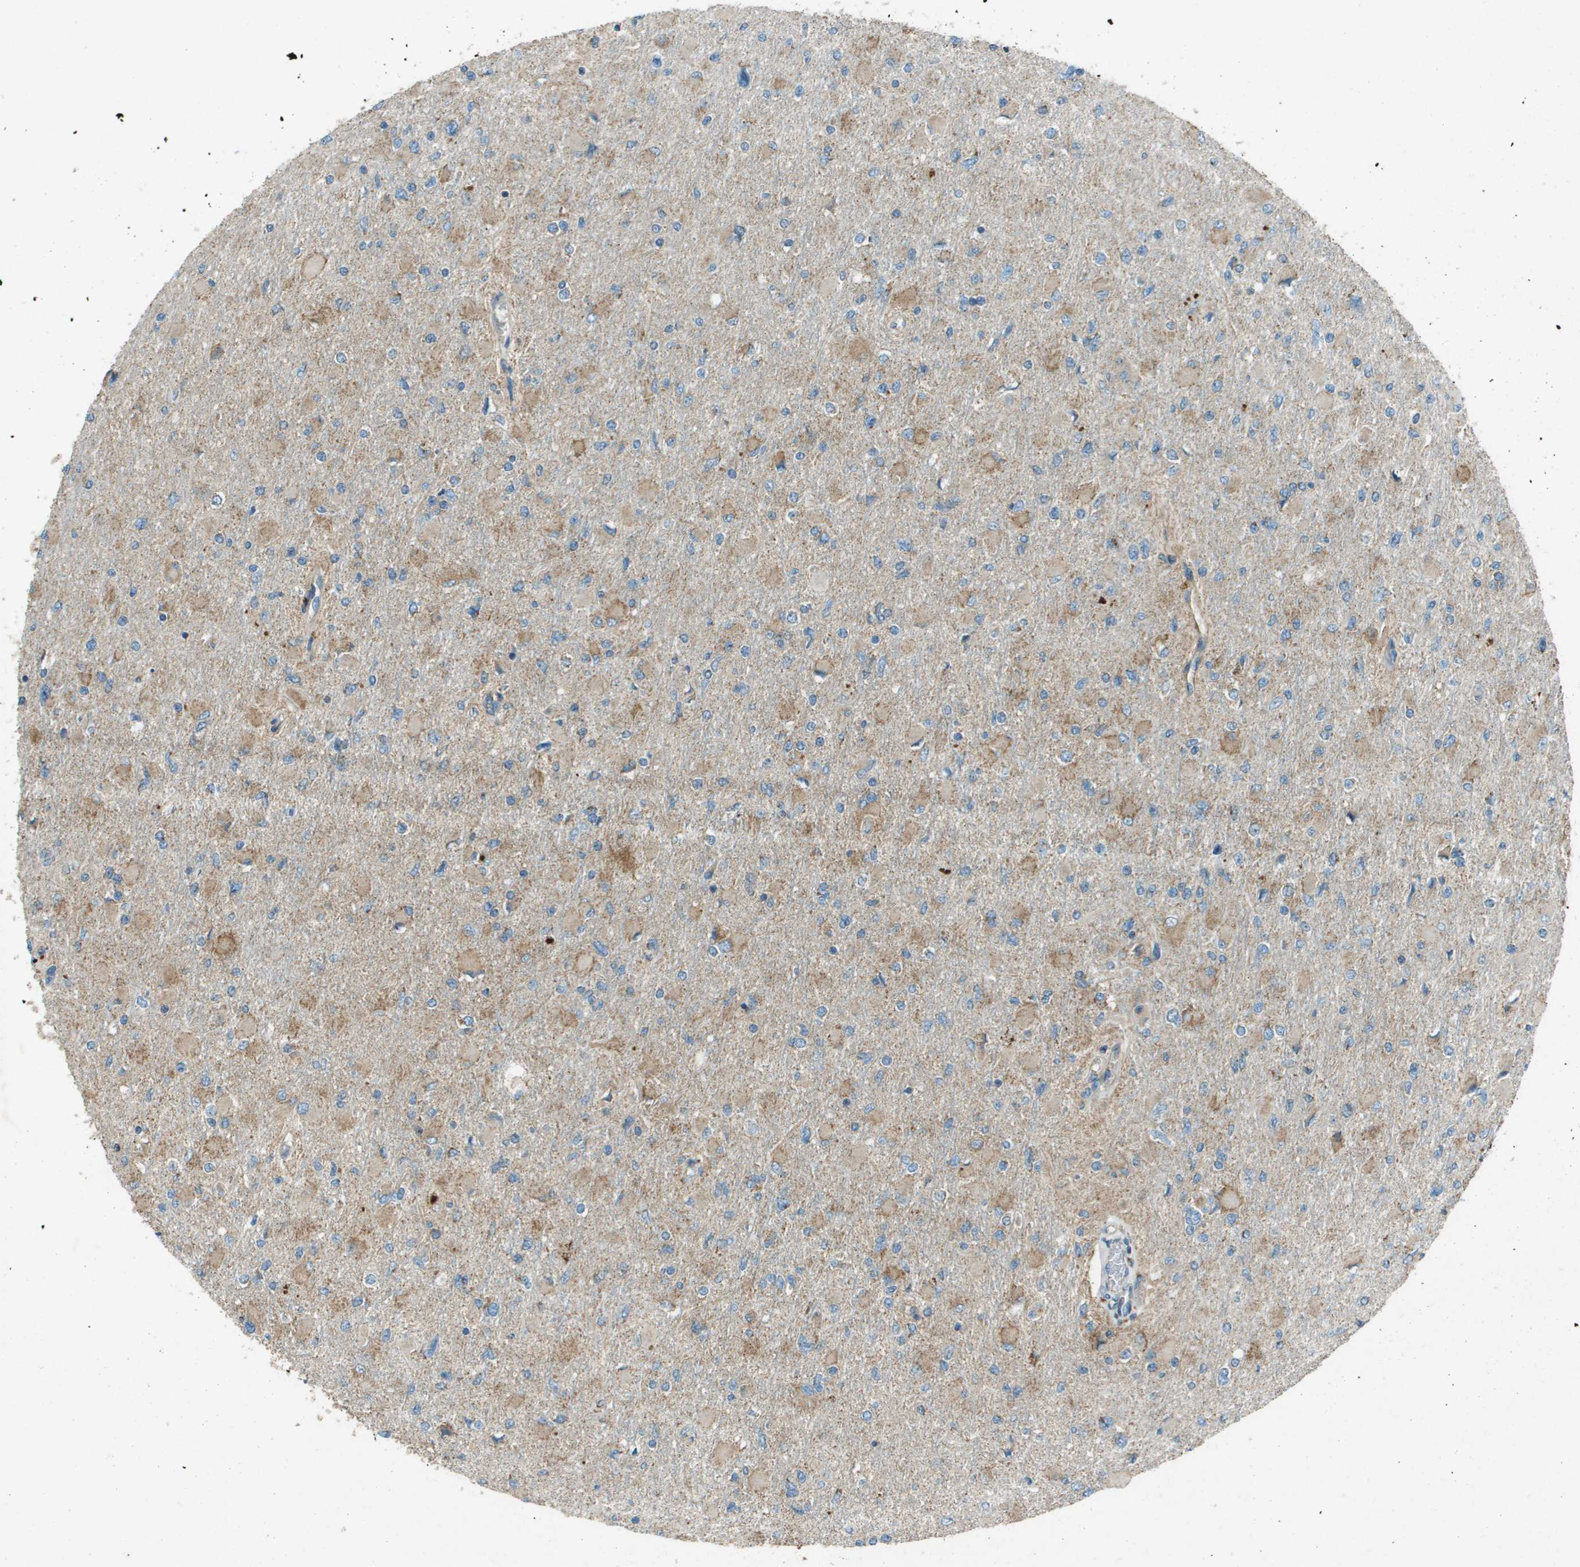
{"staining": {"intensity": "moderate", "quantity": "<25%", "location": "cytoplasmic/membranous"}, "tissue": "glioma", "cell_type": "Tumor cells", "image_type": "cancer", "snomed": [{"axis": "morphology", "description": "Glioma, malignant, High grade"}, {"axis": "topography", "description": "Cerebral cortex"}], "caption": "Immunohistochemical staining of malignant glioma (high-grade) reveals low levels of moderate cytoplasmic/membranous protein expression in about <25% of tumor cells. (DAB = brown stain, brightfield microscopy at high magnification).", "gene": "MIGA1", "patient": {"sex": "female", "age": 36}}